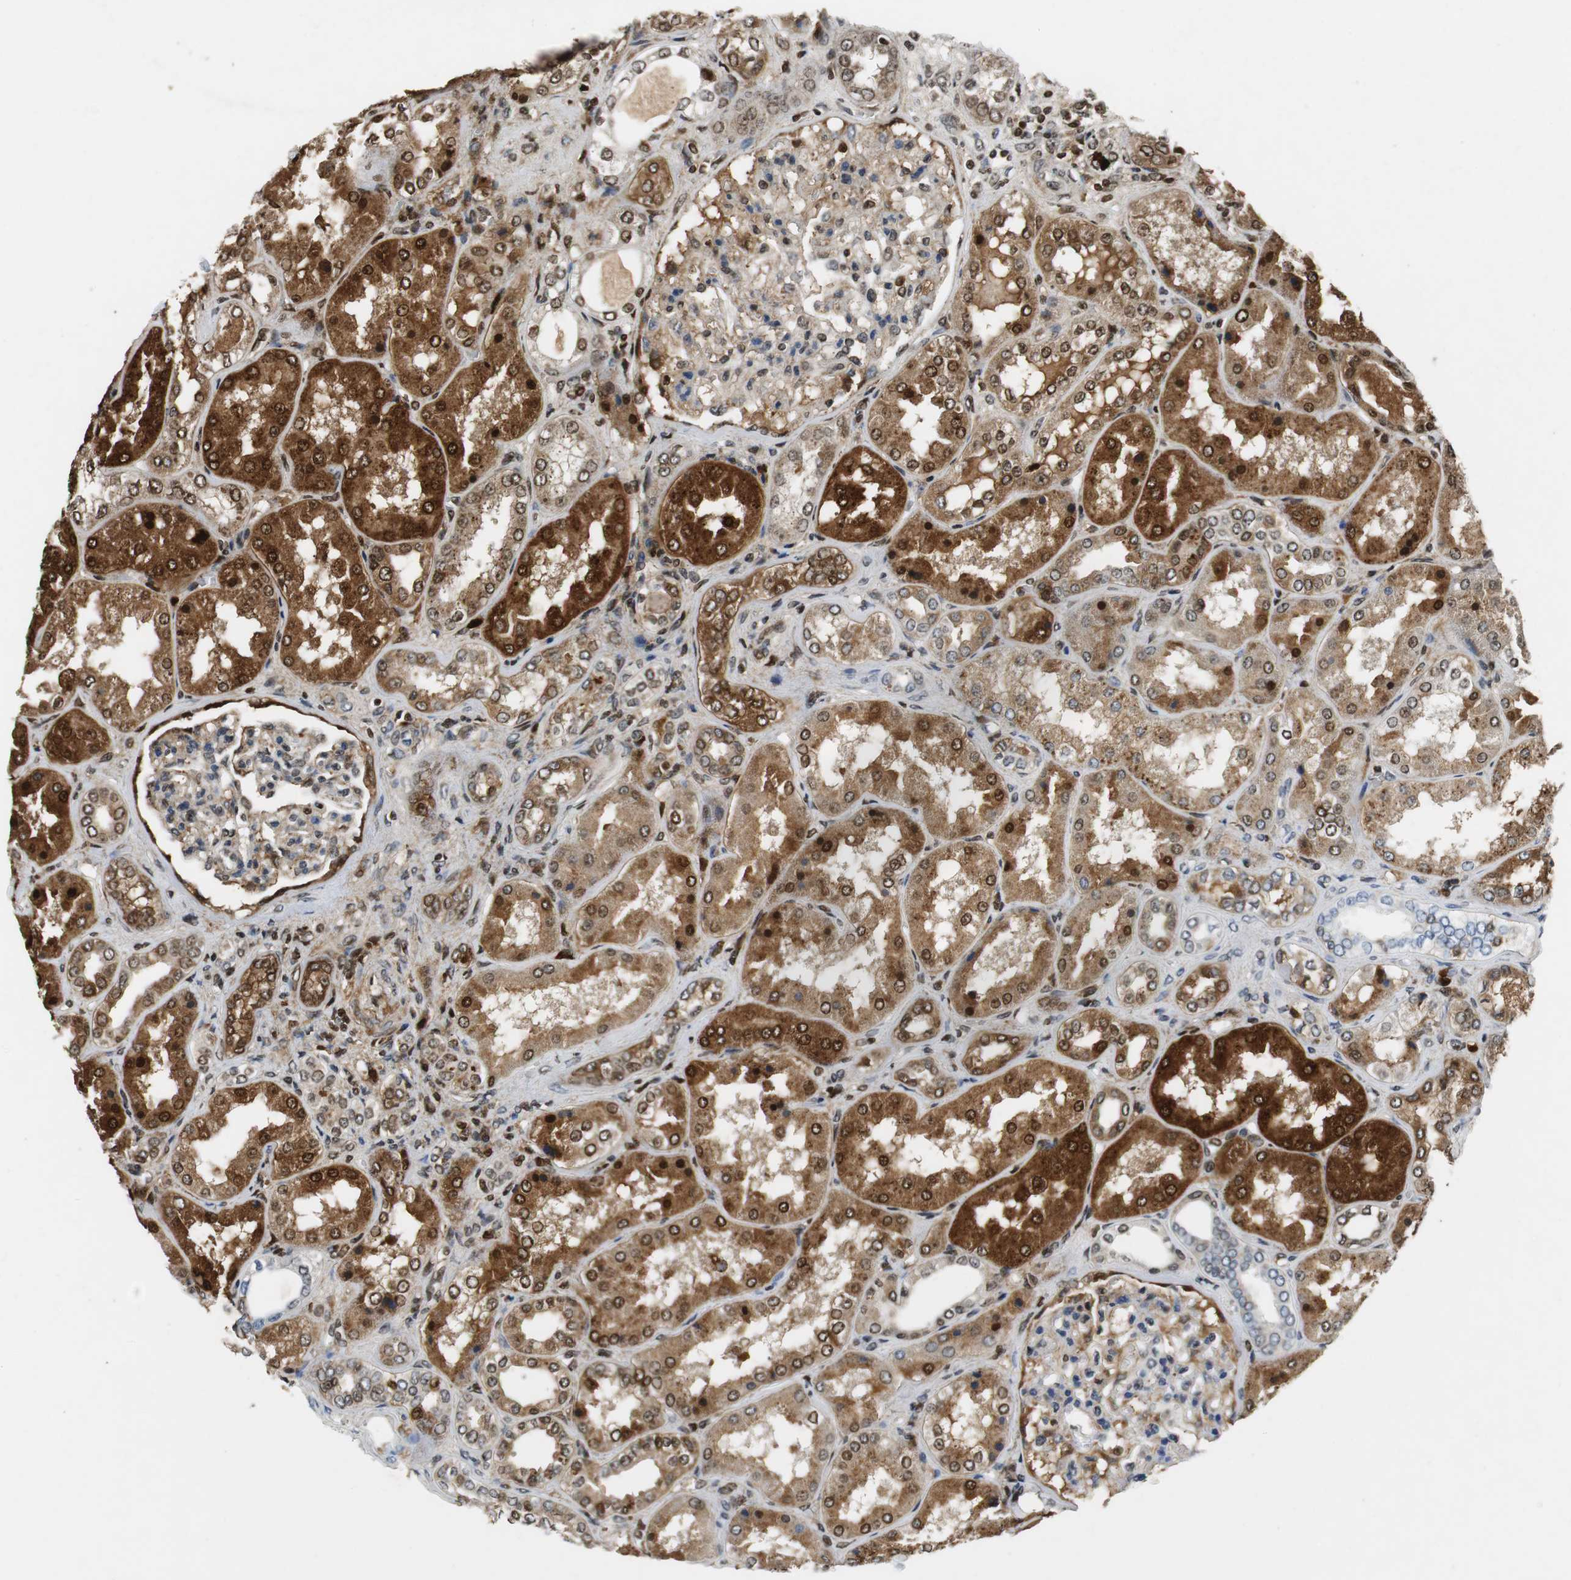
{"staining": {"intensity": "weak", "quantity": "25%-75%", "location": "cytoplasmic/membranous,nuclear"}, "tissue": "kidney", "cell_type": "Cells in glomeruli", "image_type": "normal", "snomed": [{"axis": "morphology", "description": "Normal tissue, NOS"}, {"axis": "topography", "description": "Kidney"}], "caption": "Kidney stained for a protein shows weak cytoplasmic/membranous,nuclear positivity in cells in glomeruli. The staining was performed using DAB to visualize the protein expression in brown, while the nuclei were stained in blue with hematoxylin (Magnification: 20x).", "gene": "ORM1", "patient": {"sex": "female", "age": 56}}